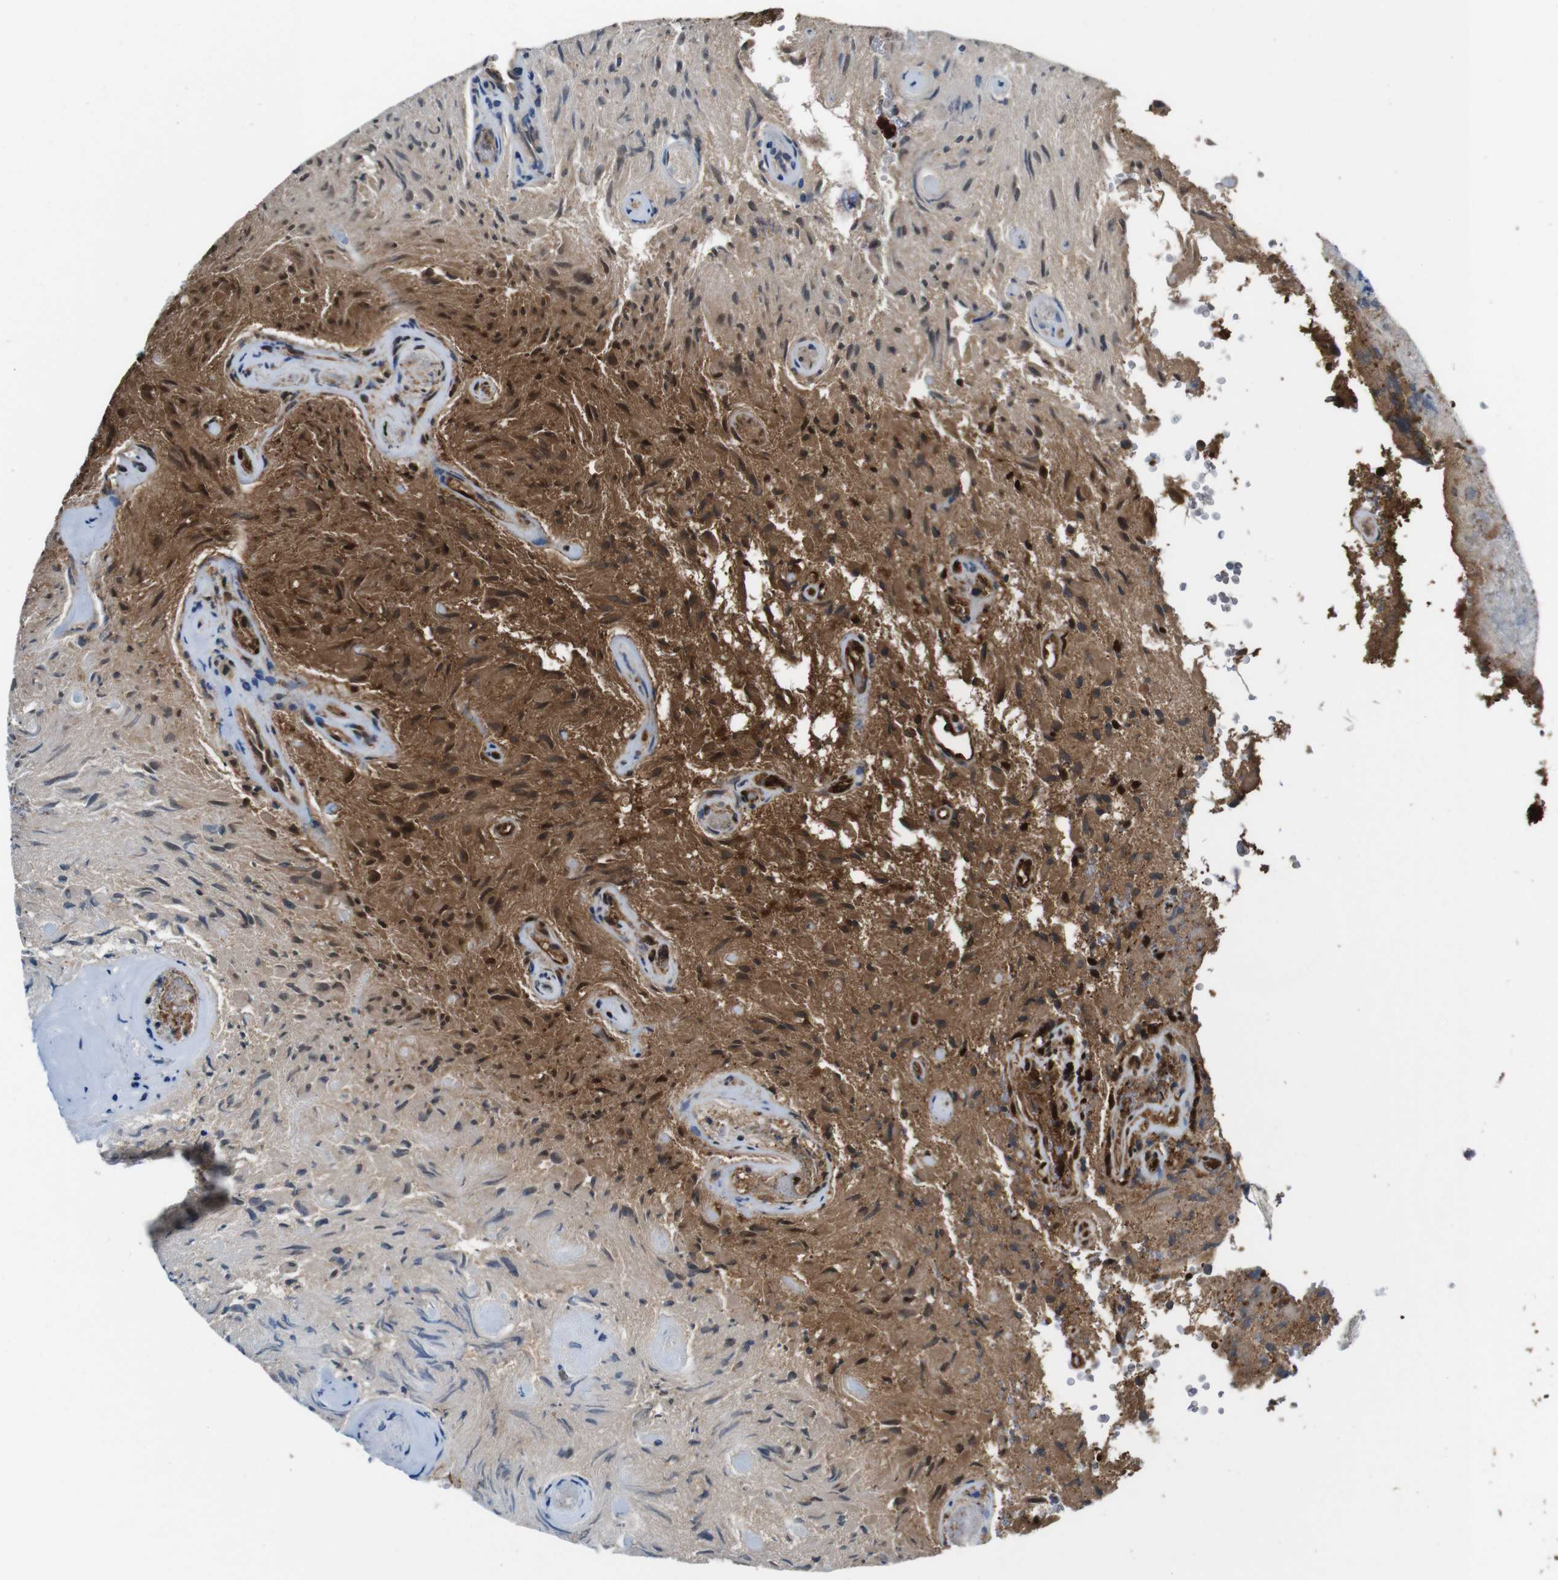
{"staining": {"intensity": "strong", "quantity": ">75%", "location": "cytoplasmic/membranous,nuclear"}, "tissue": "glioma", "cell_type": "Tumor cells", "image_type": "cancer", "snomed": [{"axis": "morphology", "description": "Glioma, malignant, High grade"}, {"axis": "topography", "description": "Brain"}], "caption": "High-power microscopy captured an immunohistochemistry (IHC) micrograph of malignant glioma (high-grade), revealing strong cytoplasmic/membranous and nuclear positivity in approximately >75% of tumor cells.", "gene": "VCP", "patient": {"sex": "male", "age": 71}}